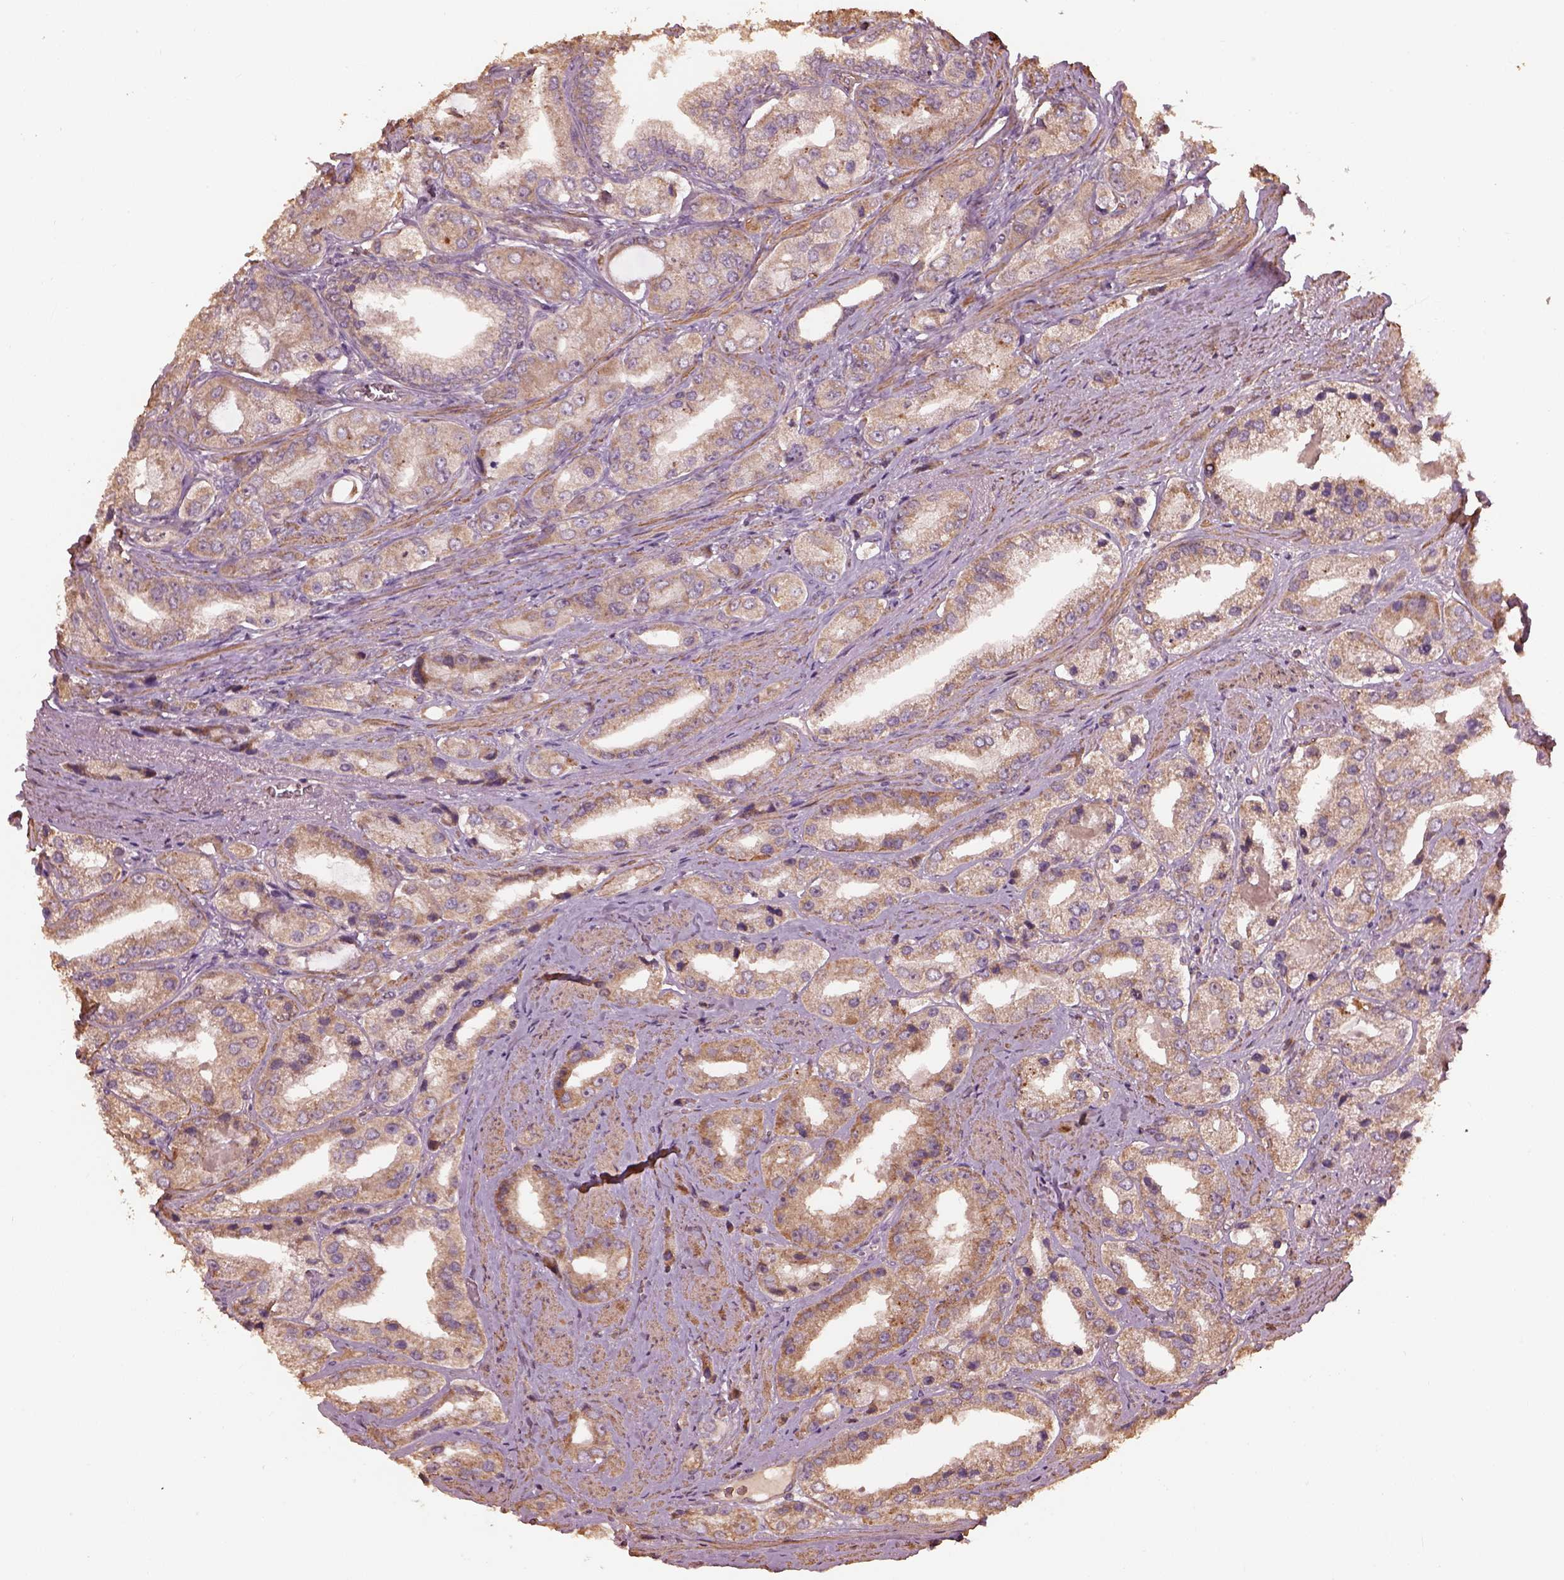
{"staining": {"intensity": "moderate", "quantity": "25%-75%", "location": "cytoplasmic/membranous"}, "tissue": "prostate cancer", "cell_type": "Tumor cells", "image_type": "cancer", "snomed": [{"axis": "morphology", "description": "Adenocarcinoma, Low grade"}, {"axis": "topography", "description": "Prostate"}], "caption": "Immunohistochemistry of adenocarcinoma (low-grade) (prostate) demonstrates medium levels of moderate cytoplasmic/membranous positivity in about 25%-75% of tumor cells. (Stains: DAB (3,3'-diaminobenzidine) in brown, nuclei in blue, Microscopy: brightfield microscopy at high magnification).", "gene": "METTL4", "patient": {"sex": "male", "age": 69}}